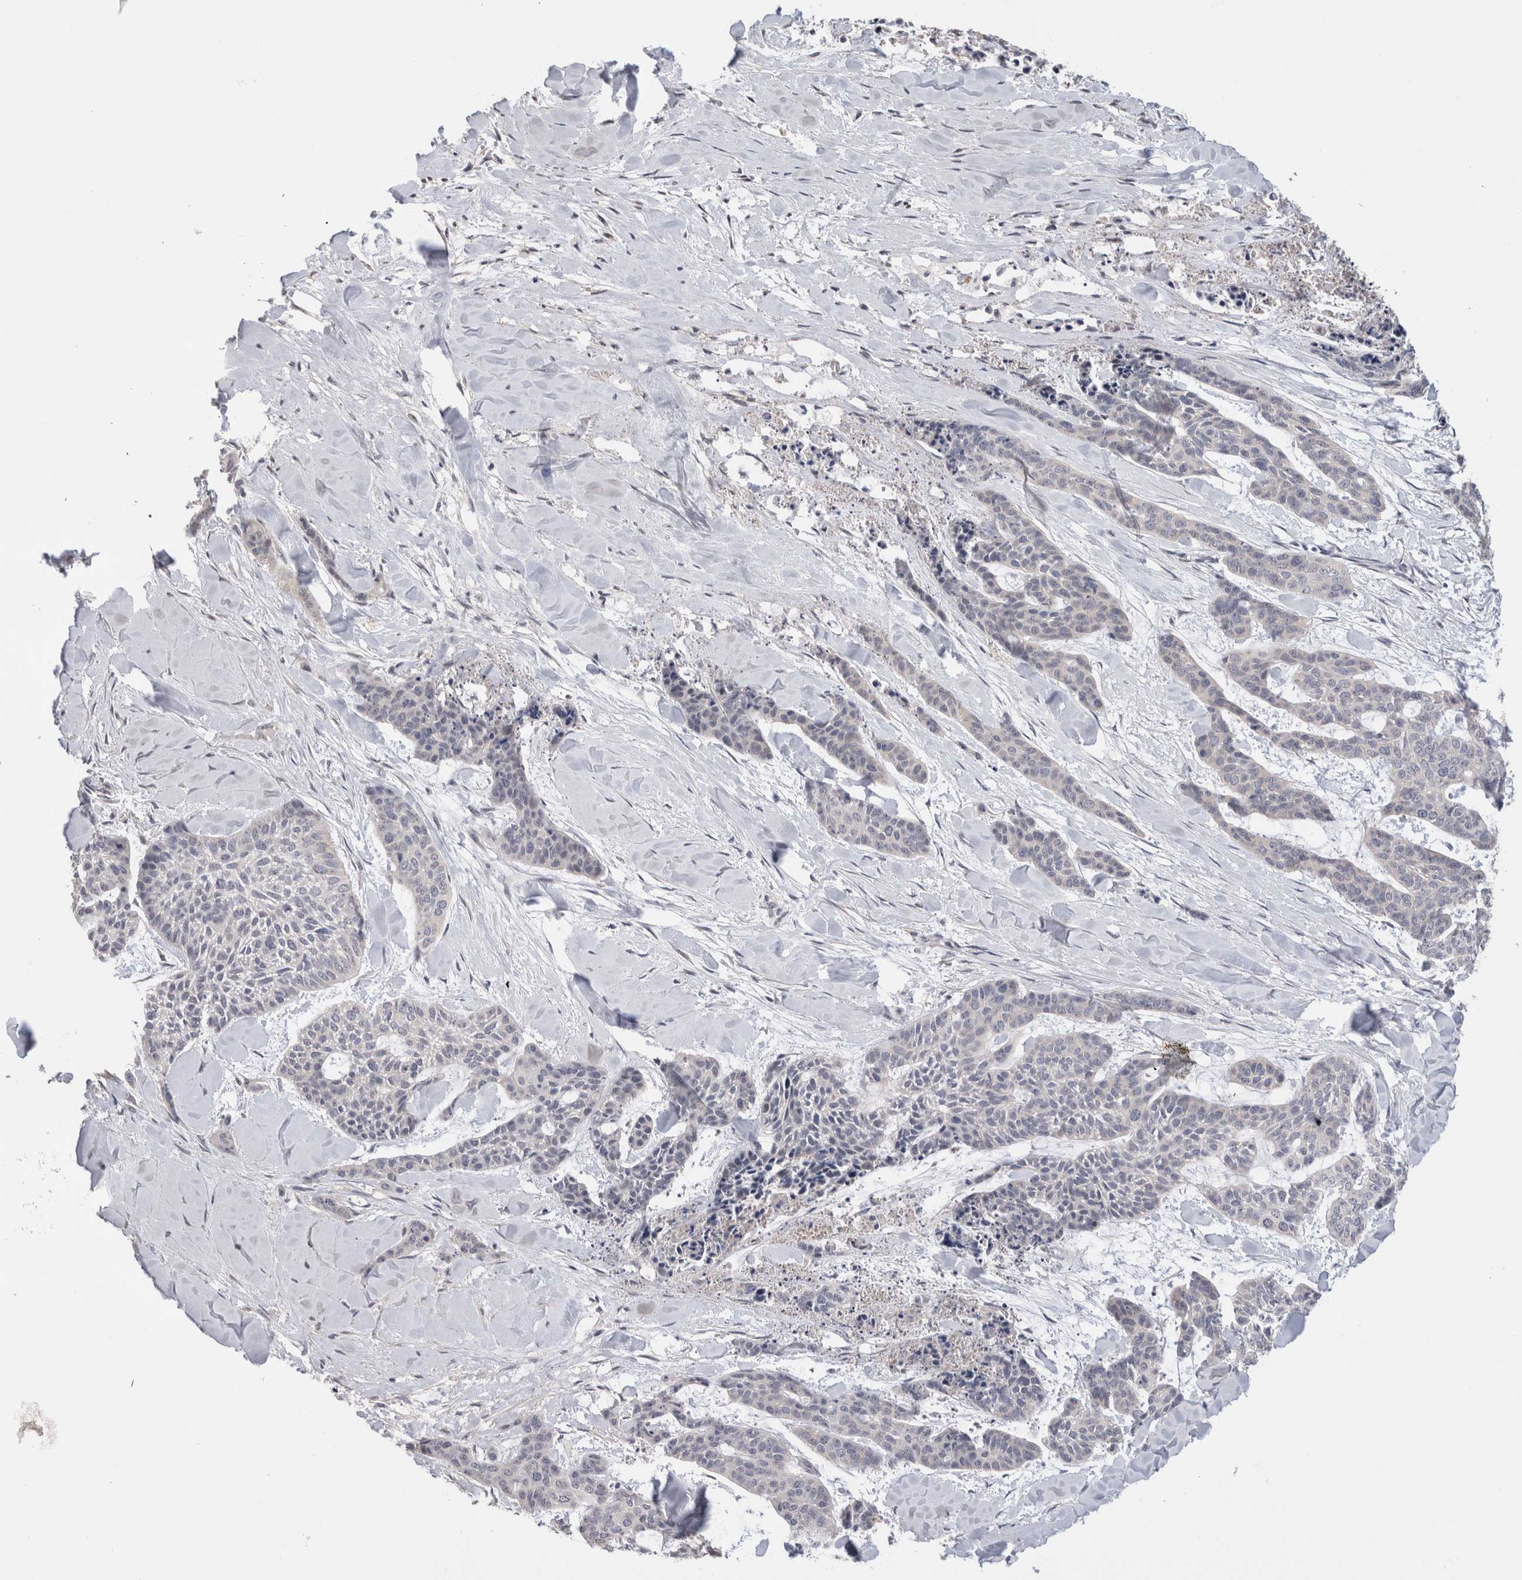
{"staining": {"intensity": "negative", "quantity": "none", "location": "none"}, "tissue": "skin cancer", "cell_type": "Tumor cells", "image_type": "cancer", "snomed": [{"axis": "morphology", "description": "Basal cell carcinoma"}, {"axis": "topography", "description": "Skin"}], "caption": "The immunohistochemistry (IHC) micrograph has no significant expression in tumor cells of skin cancer (basal cell carcinoma) tissue. (Stains: DAB (3,3'-diaminobenzidine) immunohistochemistry (IHC) with hematoxylin counter stain, Microscopy: brightfield microscopy at high magnification).", "gene": "CRYBG1", "patient": {"sex": "female", "age": 64}}